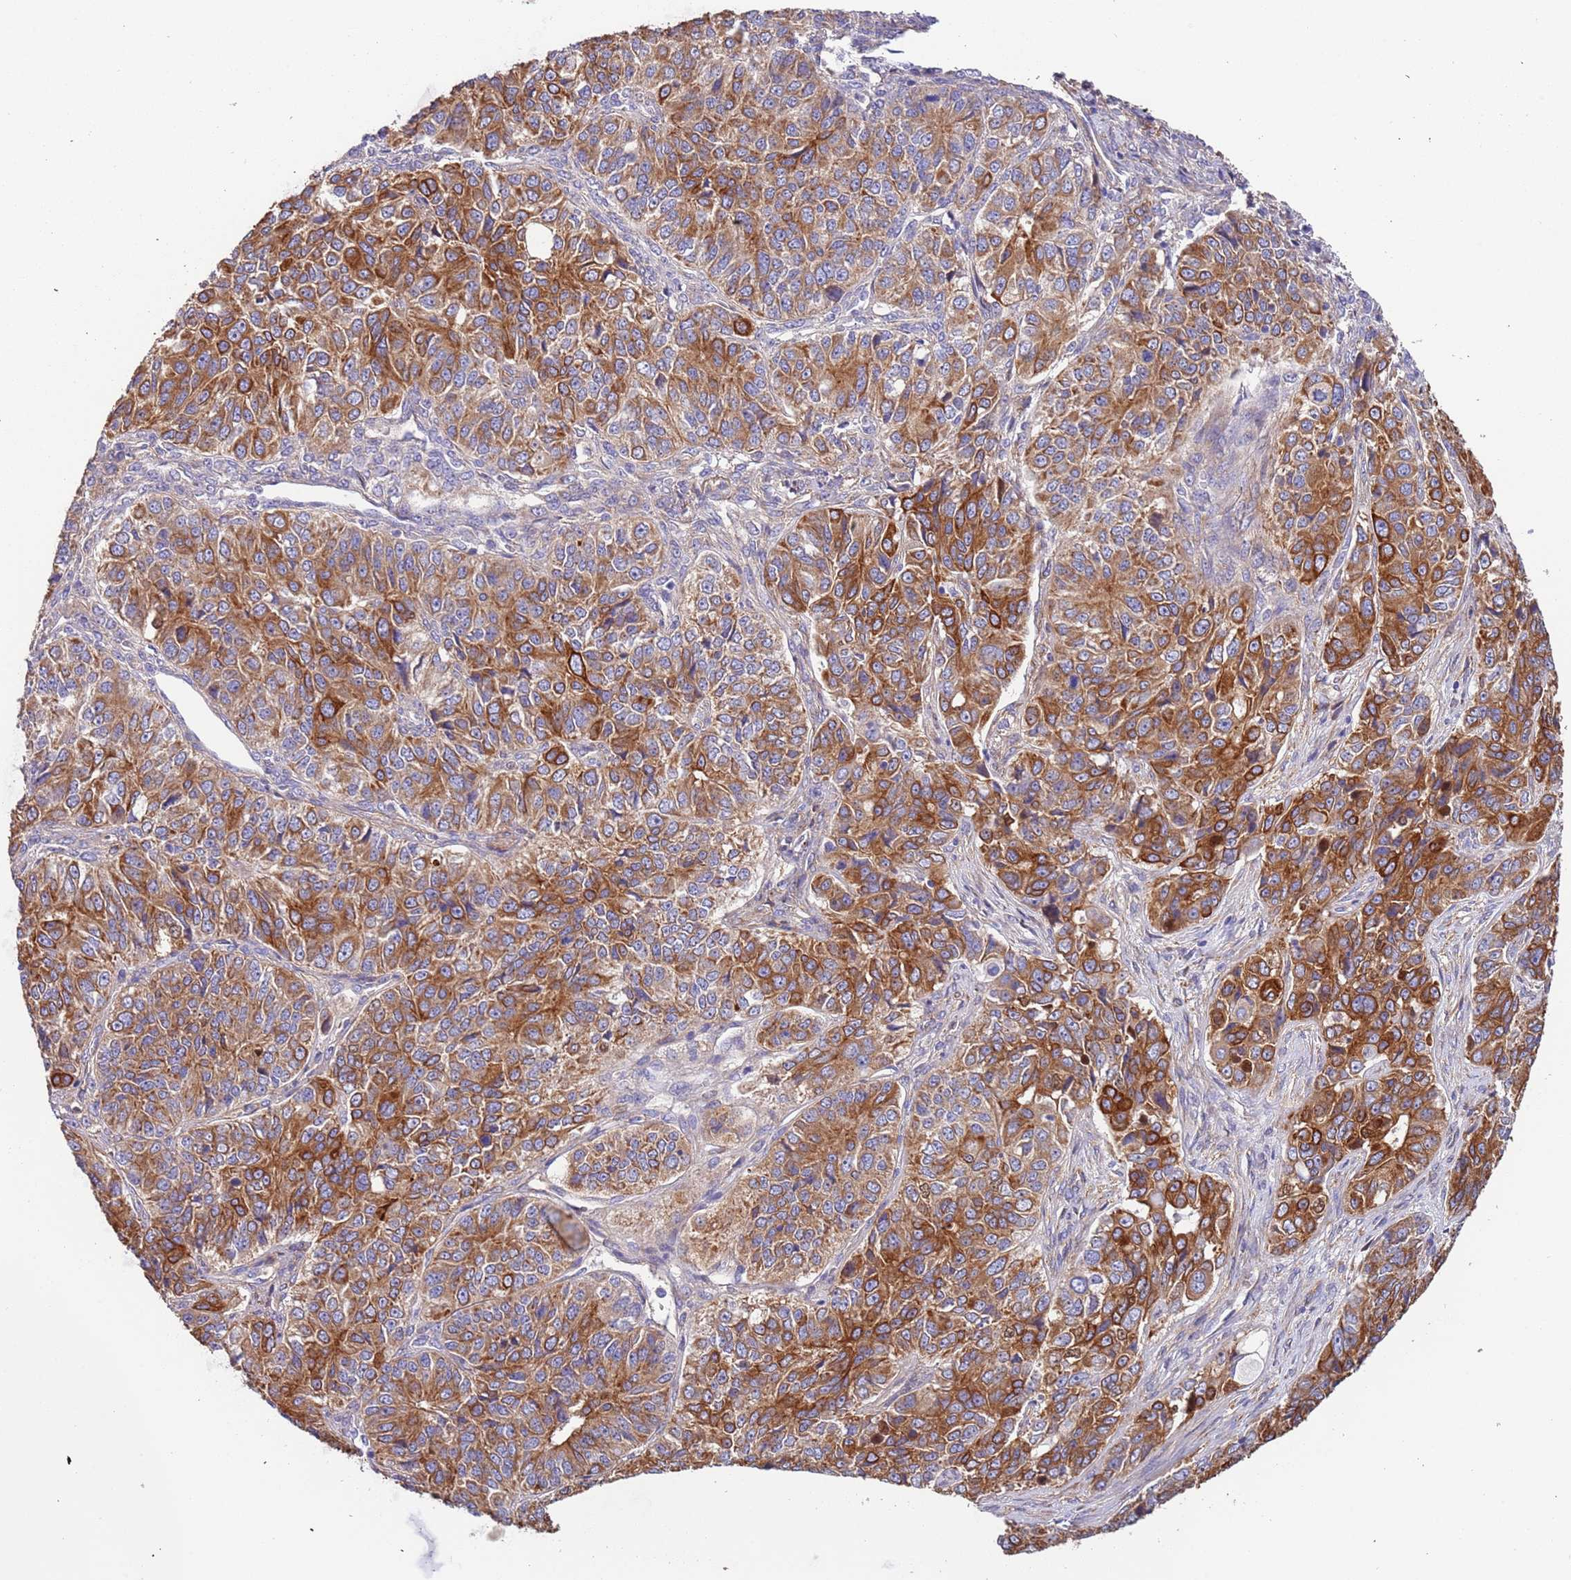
{"staining": {"intensity": "moderate", "quantity": ">75%", "location": "cytoplasmic/membranous"}, "tissue": "ovarian cancer", "cell_type": "Tumor cells", "image_type": "cancer", "snomed": [{"axis": "morphology", "description": "Carcinoma, endometroid"}, {"axis": "topography", "description": "Ovary"}], "caption": "The image shows a brown stain indicating the presence of a protein in the cytoplasmic/membranous of tumor cells in endometroid carcinoma (ovarian). The protein is stained brown, and the nuclei are stained in blue (DAB IHC with brightfield microscopy, high magnification).", "gene": "LAMB4", "patient": {"sex": "female", "age": 51}}